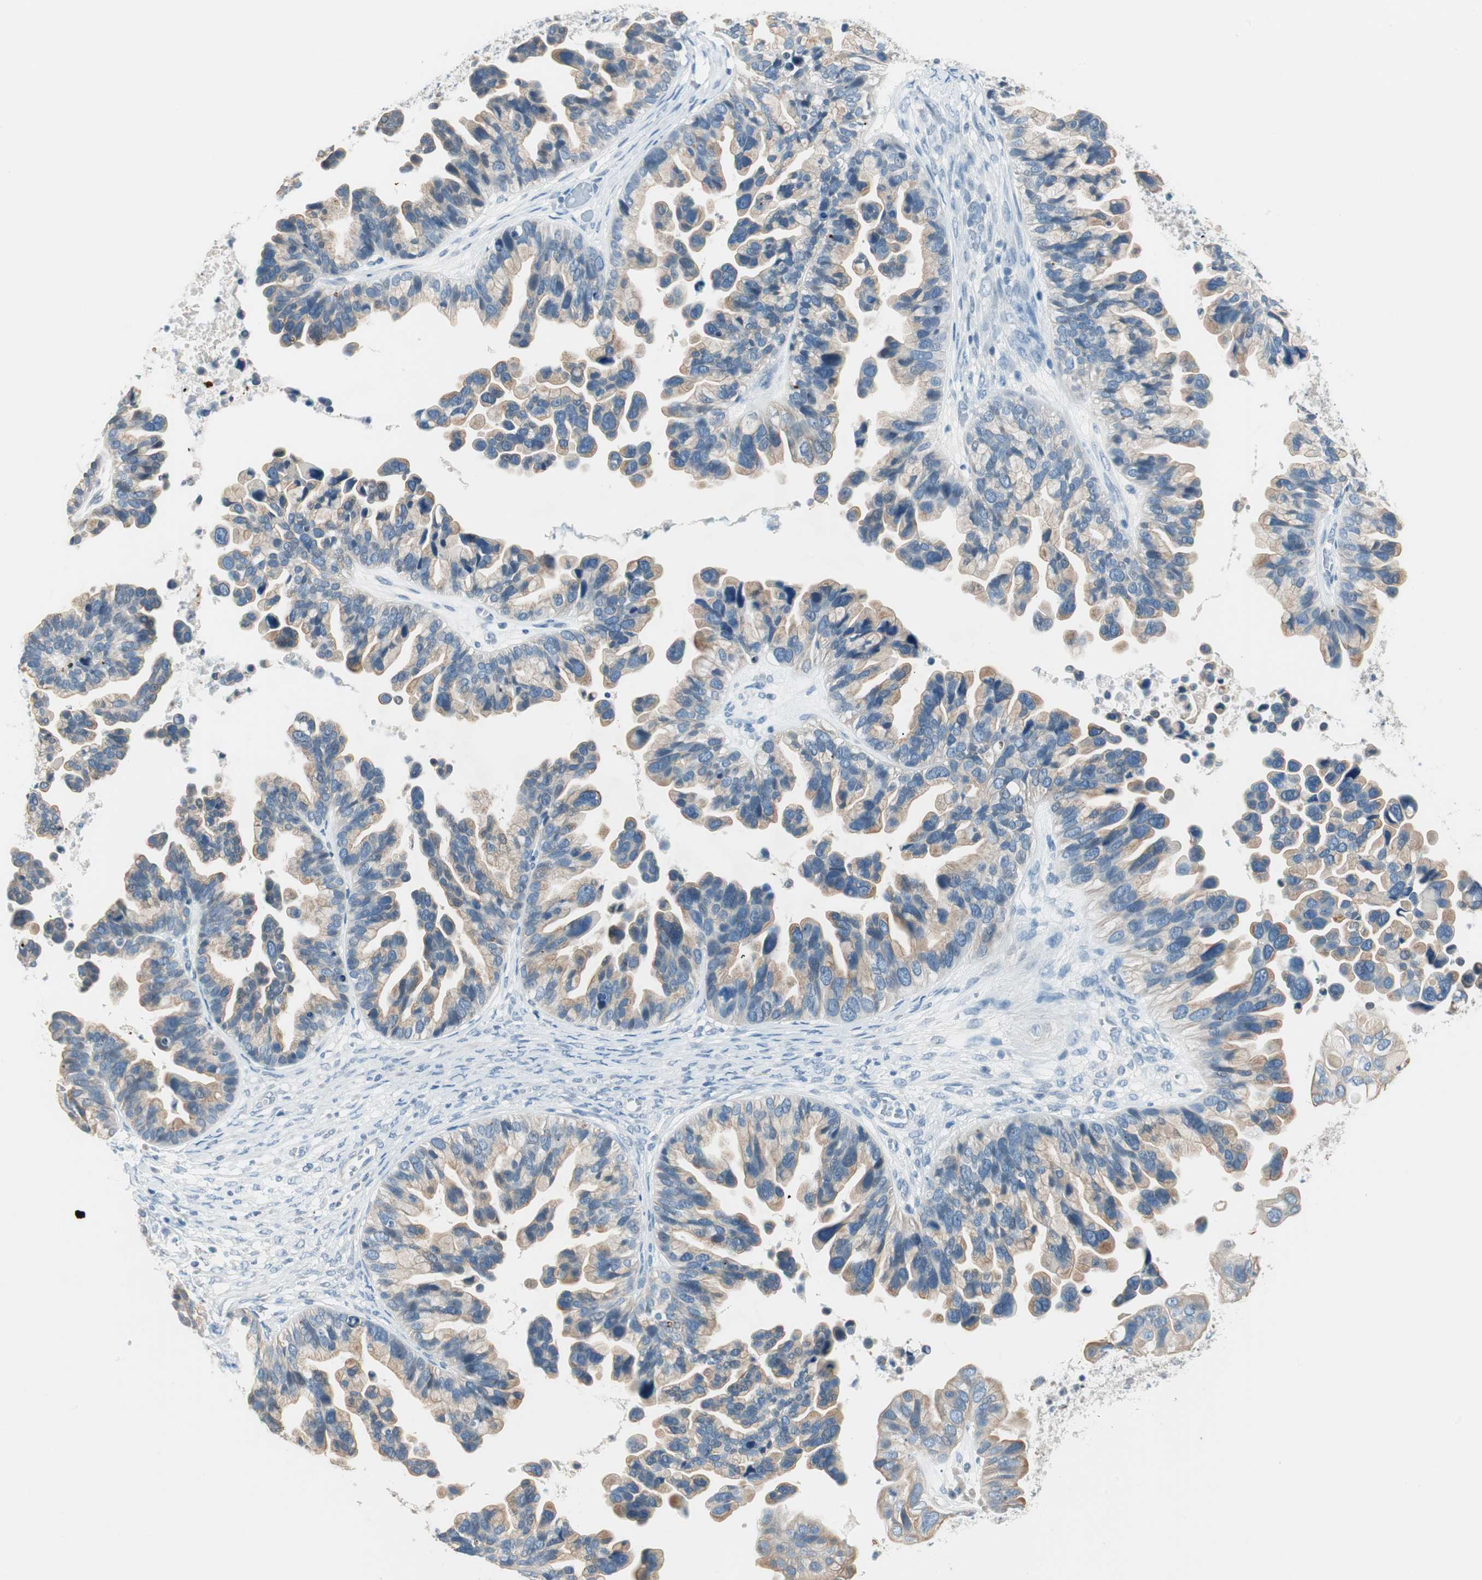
{"staining": {"intensity": "weak", "quantity": ">75%", "location": "cytoplasmic/membranous"}, "tissue": "ovarian cancer", "cell_type": "Tumor cells", "image_type": "cancer", "snomed": [{"axis": "morphology", "description": "Cystadenocarcinoma, serous, NOS"}, {"axis": "topography", "description": "Ovary"}], "caption": "Human serous cystadenocarcinoma (ovarian) stained for a protein (brown) exhibits weak cytoplasmic/membranous positive staining in about >75% of tumor cells.", "gene": "GNAO1", "patient": {"sex": "female", "age": 56}}